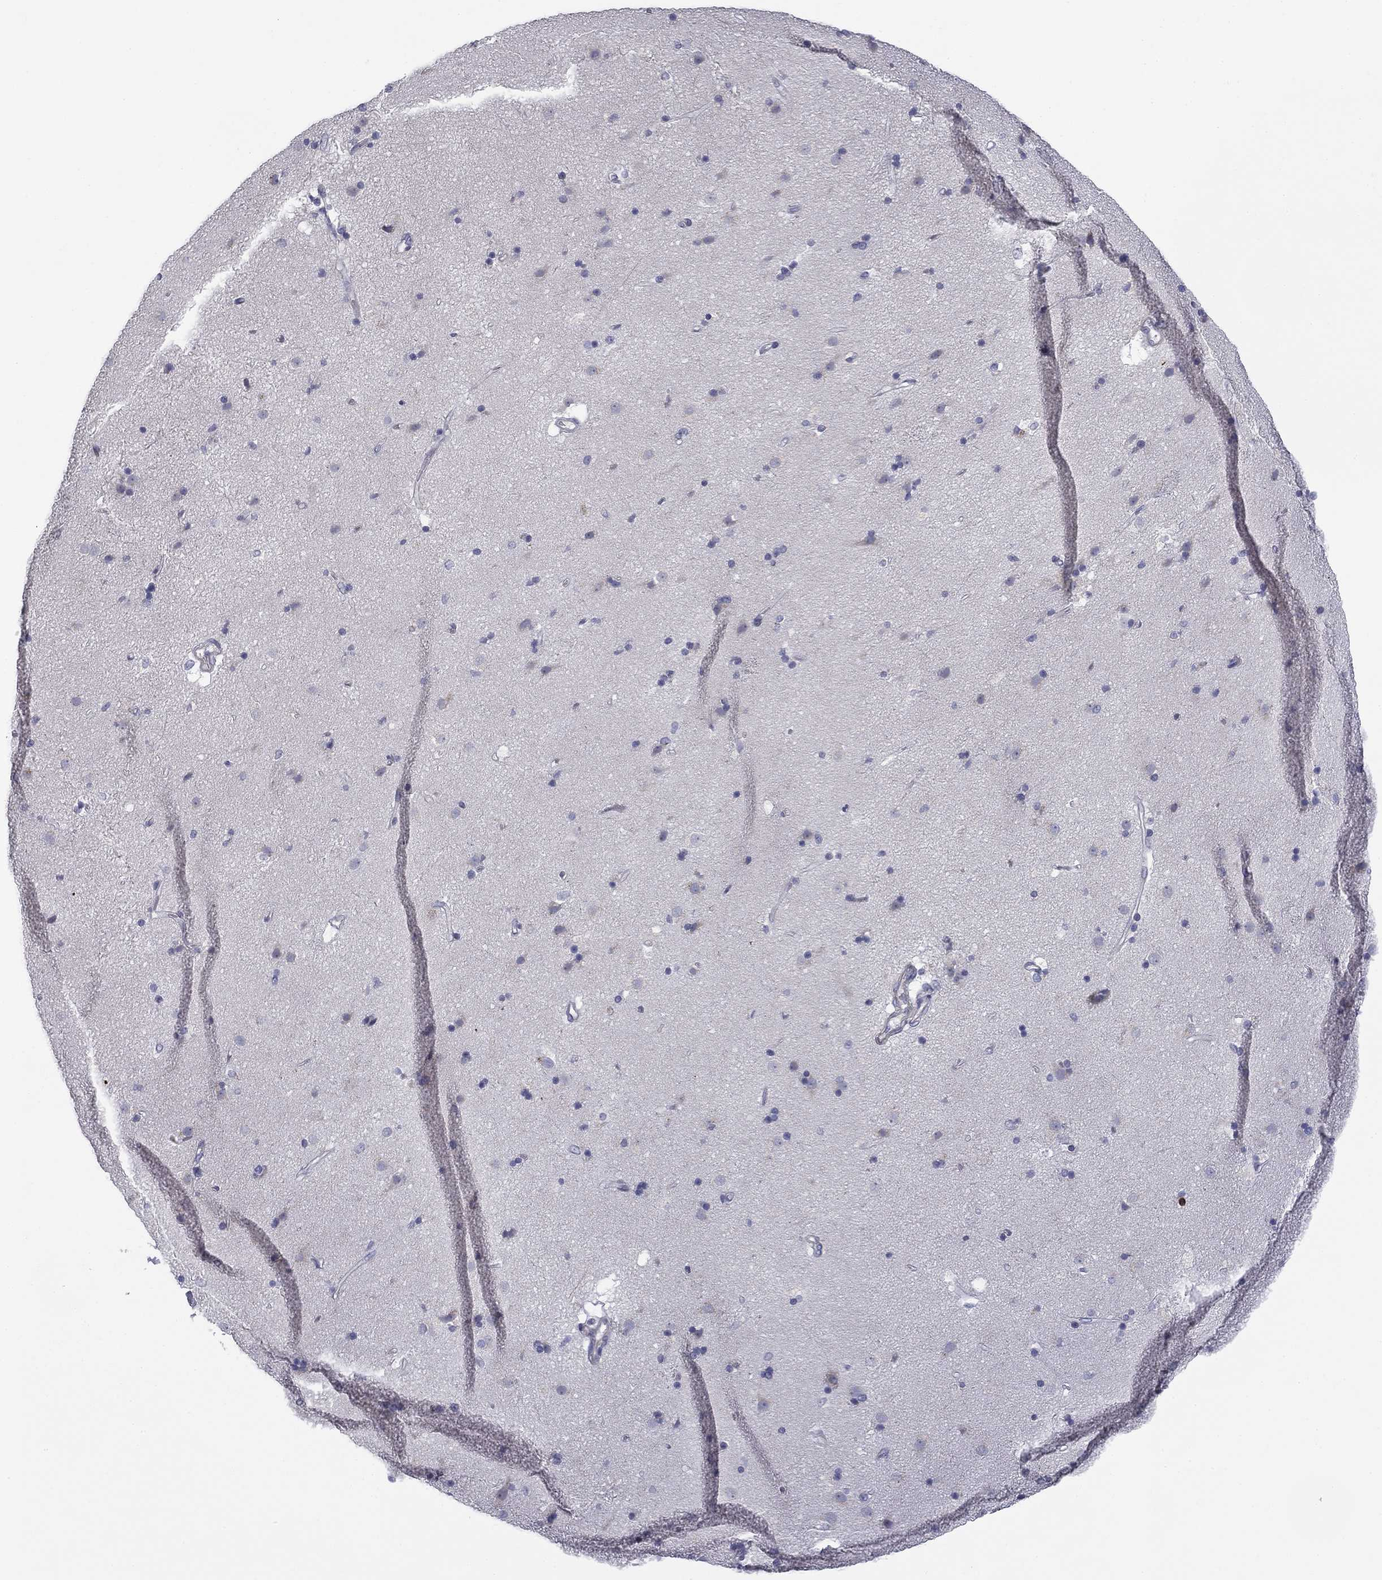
{"staining": {"intensity": "negative", "quantity": "none", "location": "none"}, "tissue": "caudate", "cell_type": "Glial cells", "image_type": "normal", "snomed": [{"axis": "morphology", "description": "Normal tissue, NOS"}, {"axis": "topography", "description": "Lateral ventricle wall"}], "caption": "Caudate stained for a protein using immunohistochemistry reveals no staining glial cells.", "gene": "TRAT1", "patient": {"sex": "male", "age": 54}}